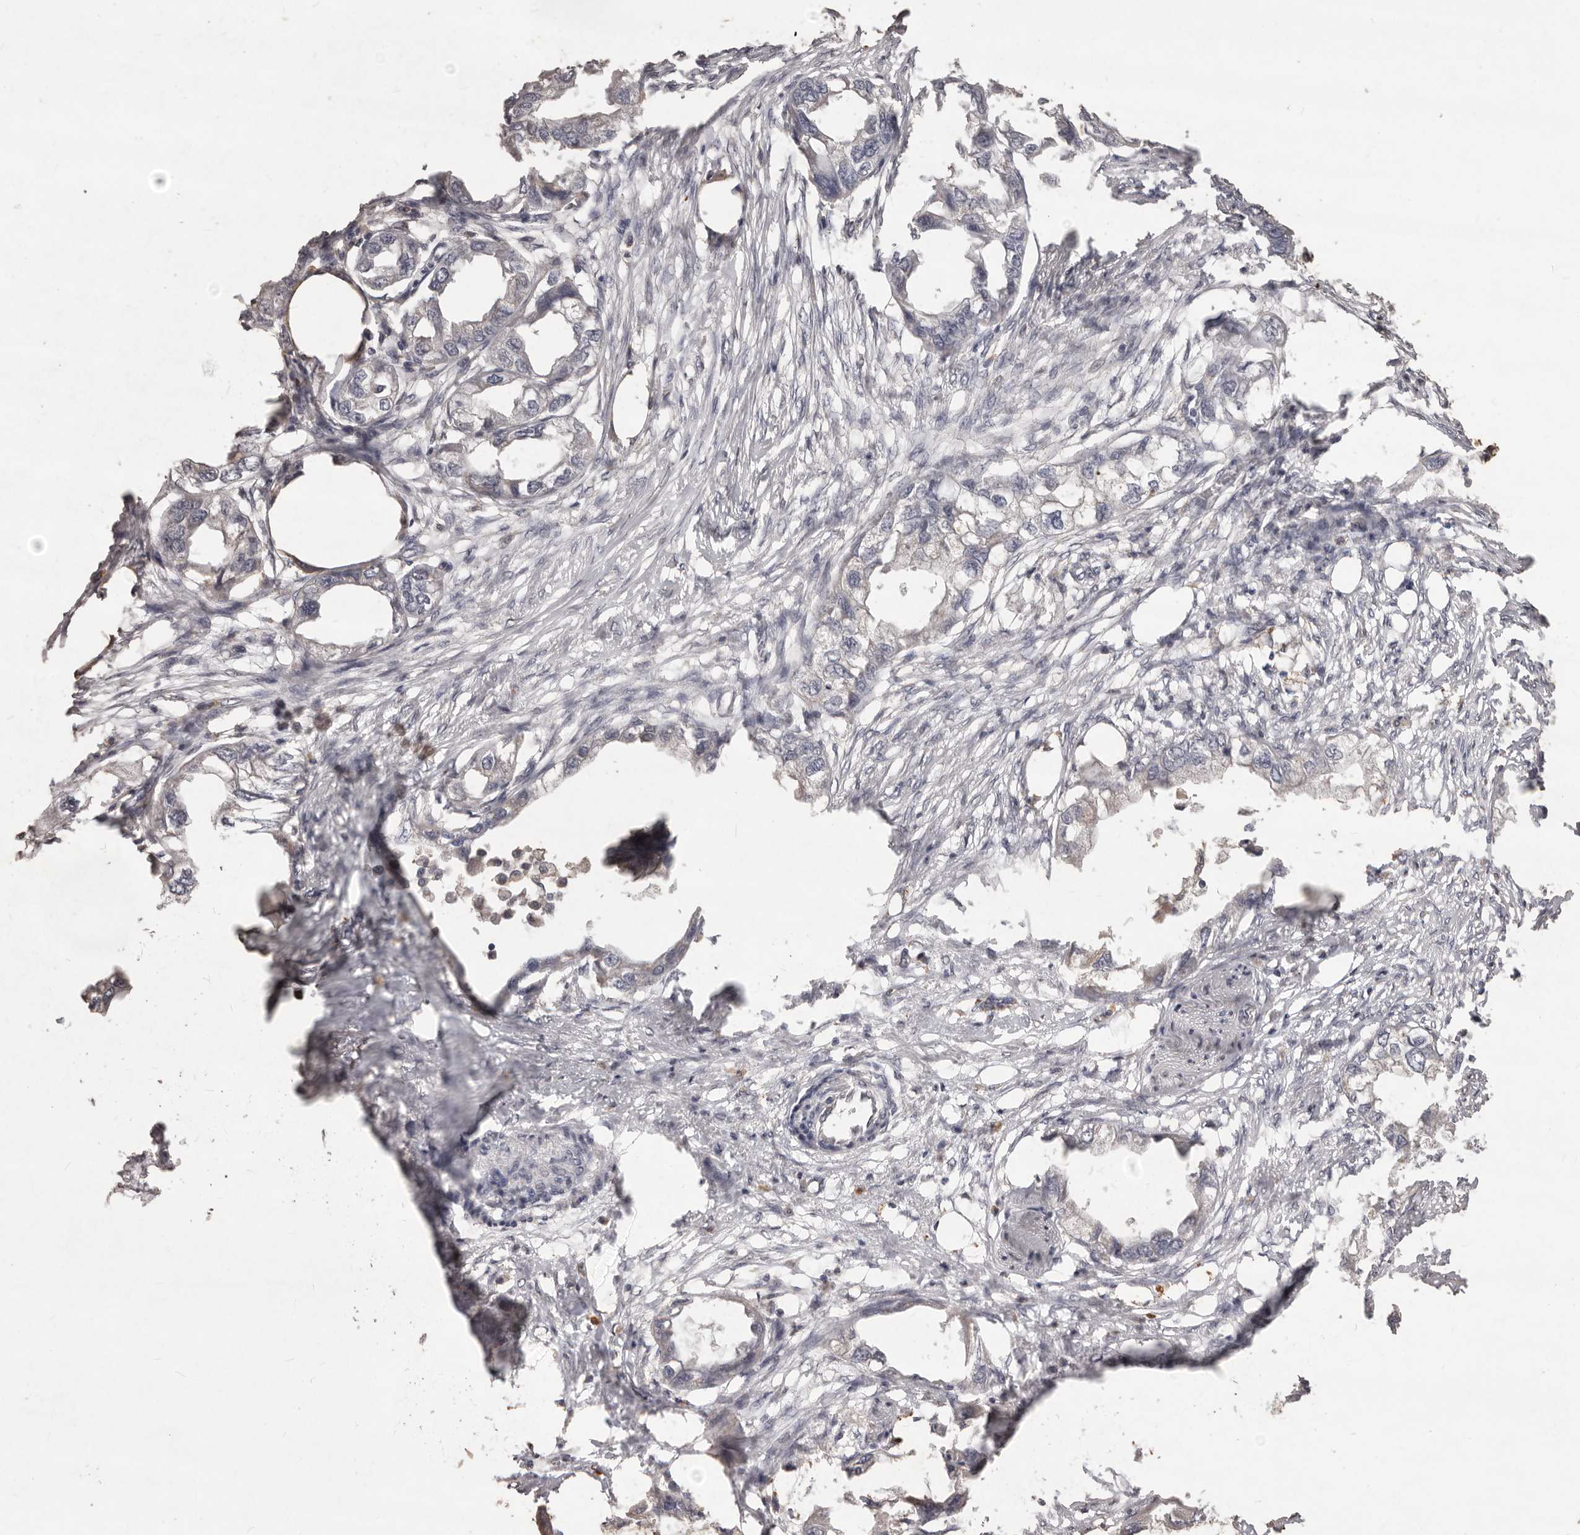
{"staining": {"intensity": "negative", "quantity": "none", "location": "none"}, "tissue": "endometrial cancer", "cell_type": "Tumor cells", "image_type": "cancer", "snomed": [{"axis": "morphology", "description": "Adenocarcinoma, NOS"}, {"axis": "morphology", "description": "Adenocarcinoma, metastatic, NOS"}, {"axis": "topography", "description": "Adipose tissue"}, {"axis": "topography", "description": "Endometrium"}], "caption": "IHC micrograph of neoplastic tissue: endometrial cancer (adenocarcinoma) stained with DAB (3,3'-diaminobenzidine) demonstrates no significant protein staining in tumor cells. (DAB (3,3'-diaminobenzidine) immunohistochemistry with hematoxylin counter stain).", "gene": "PRSS27", "patient": {"sex": "female", "age": 67}}